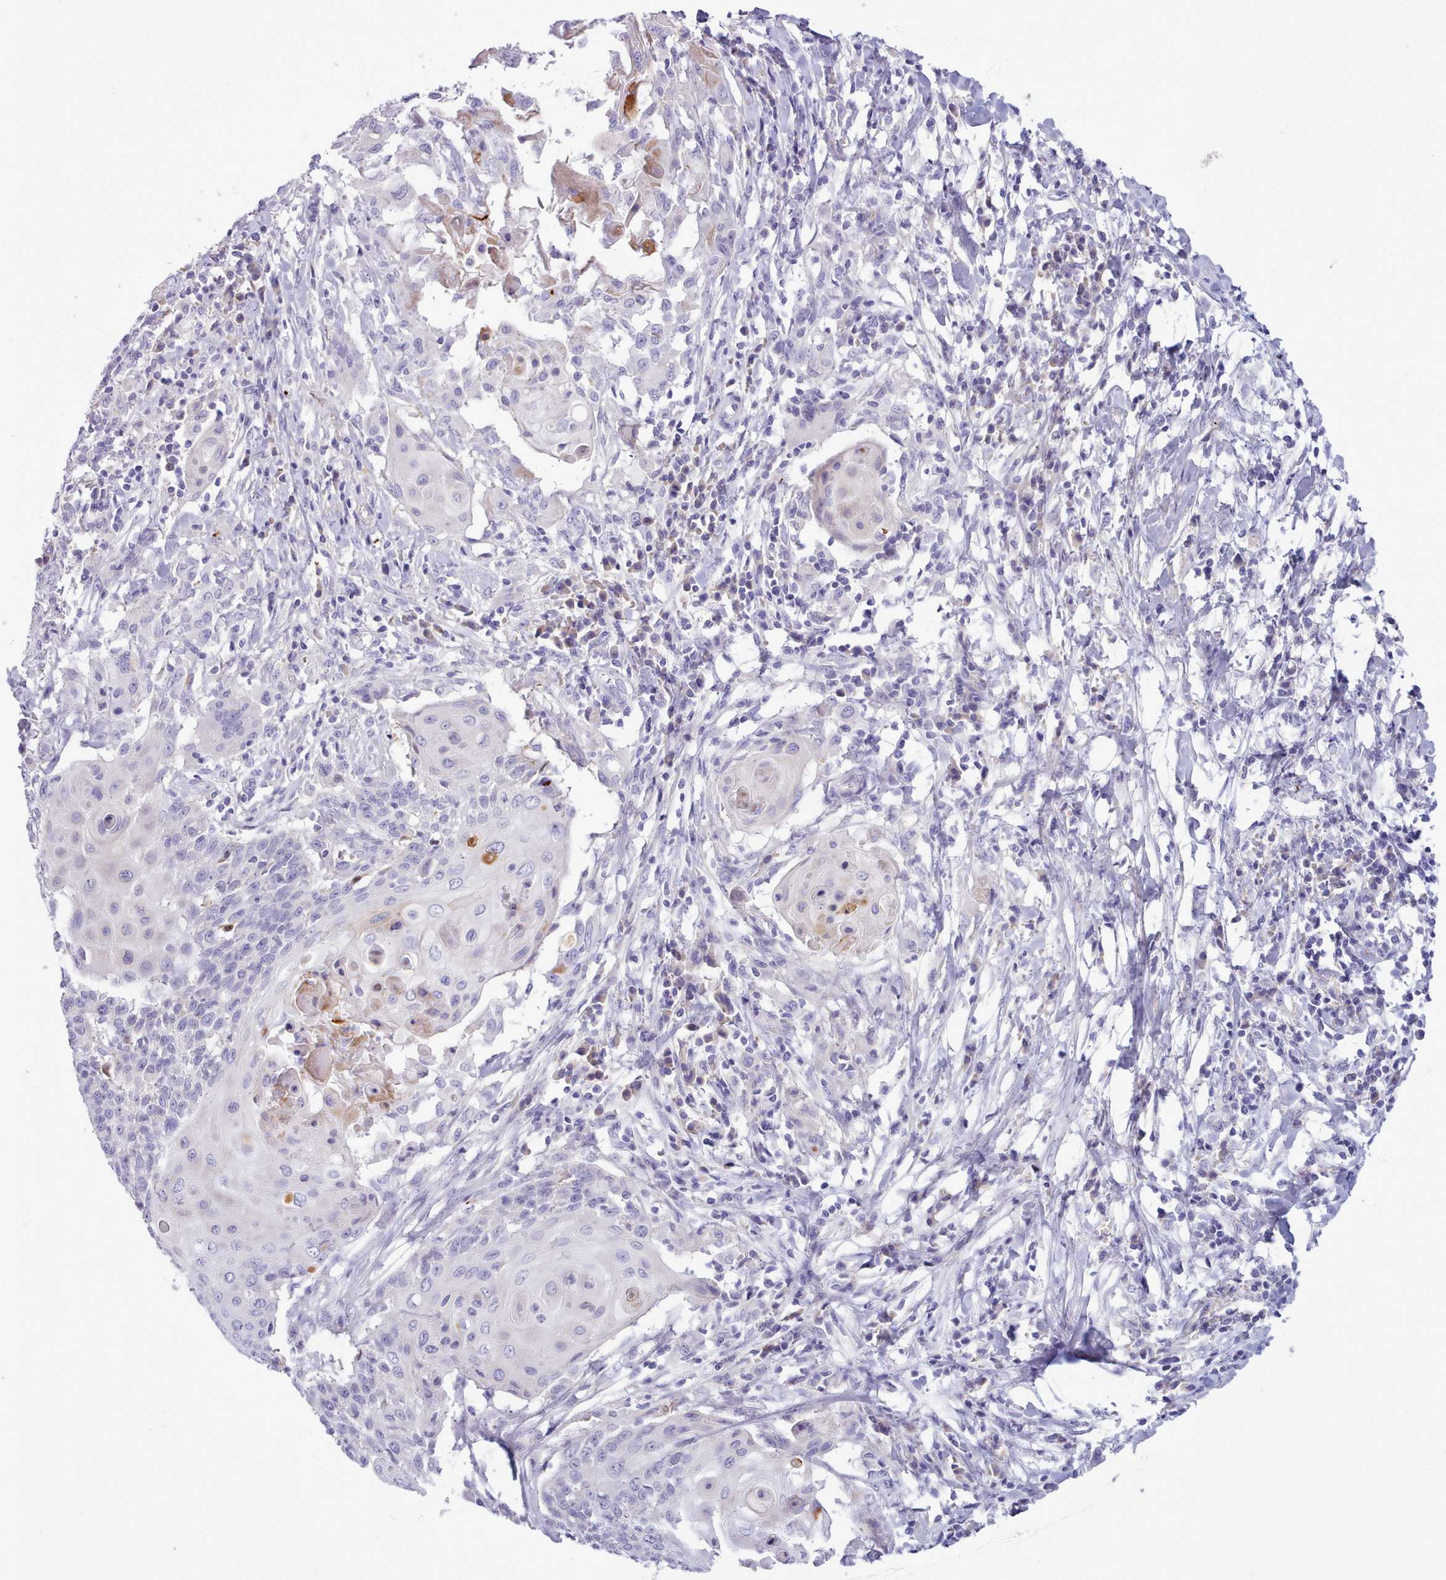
{"staining": {"intensity": "negative", "quantity": "none", "location": "none"}, "tissue": "cervical cancer", "cell_type": "Tumor cells", "image_type": "cancer", "snomed": [{"axis": "morphology", "description": "Squamous cell carcinoma, NOS"}, {"axis": "topography", "description": "Cervix"}], "caption": "Histopathology image shows no significant protein positivity in tumor cells of cervical squamous cell carcinoma.", "gene": "CYP2A13", "patient": {"sex": "female", "age": 39}}